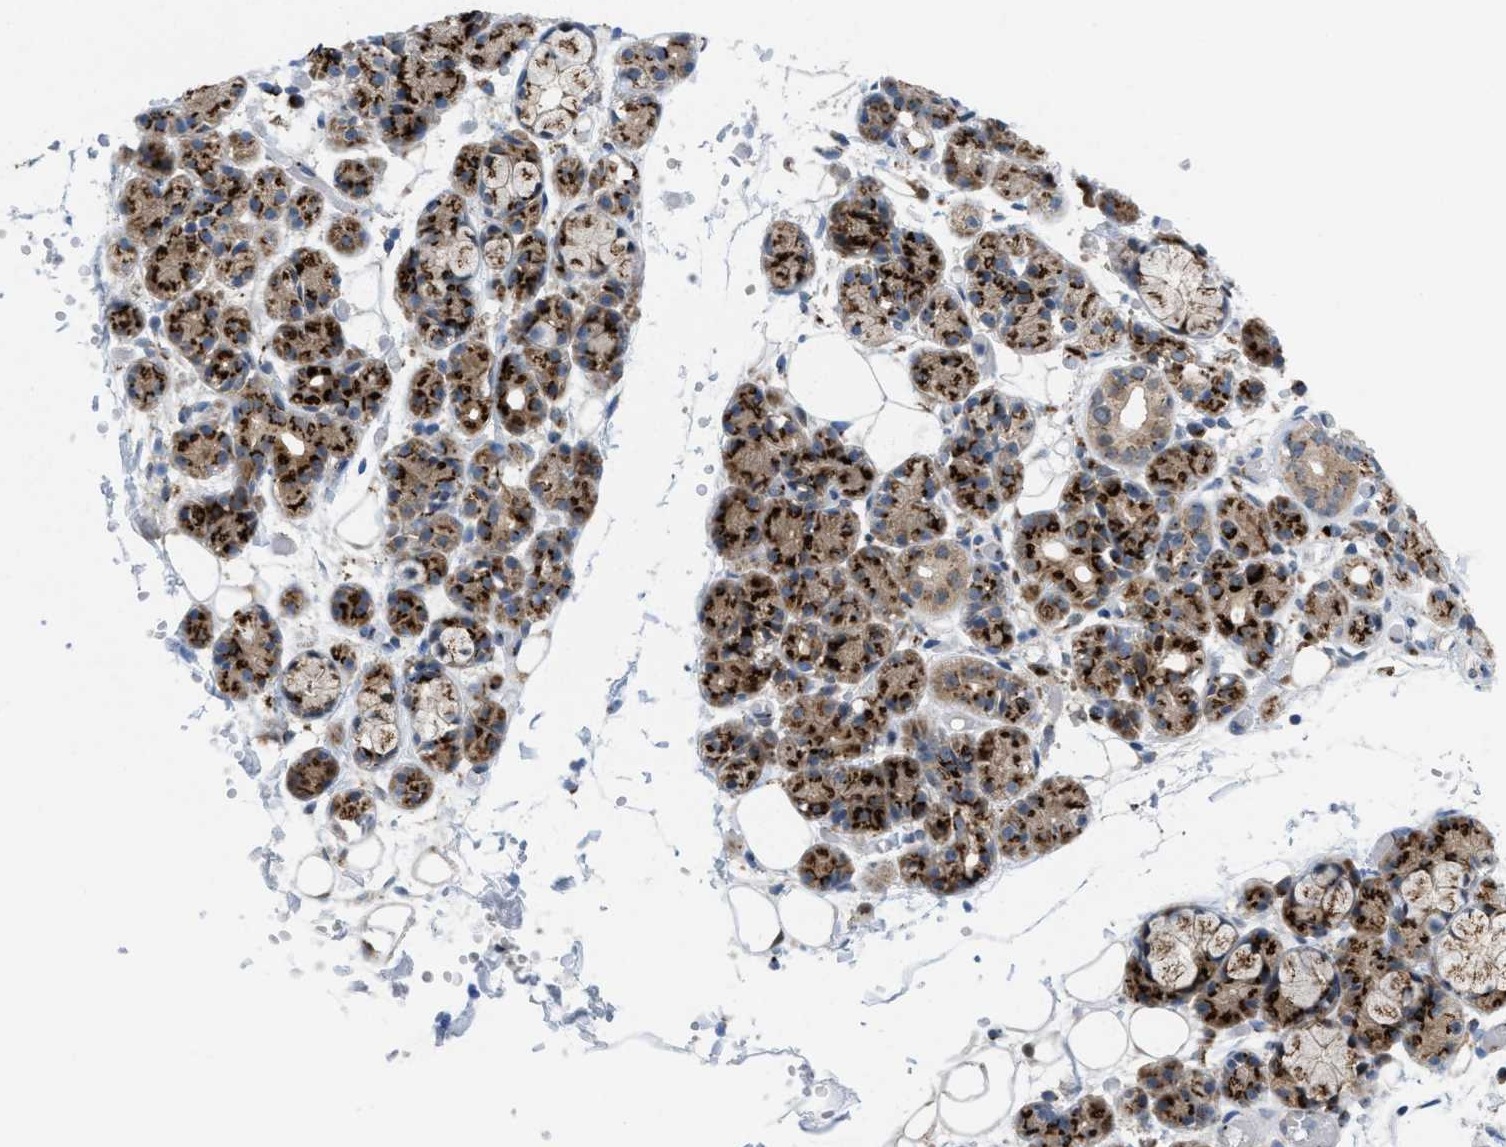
{"staining": {"intensity": "strong", "quantity": ">75%", "location": "cytoplasmic/membranous"}, "tissue": "salivary gland", "cell_type": "Glandular cells", "image_type": "normal", "snomed": [{"axis": "morphology", "description": "Normal tissue, NOS"}, {"axis": "topography", "description": "Salivary gland"}], "caption": "IHC (DAB) staining of benign human salivary gland exhibits strong cytoplasmic/membranous protein positivity in about >75% of glandular cells. (Brightfield microscopy of DAB IHC at high magnification).", "gene": "SLC38A10", "patient": {"sex": "male", "age": 63}}